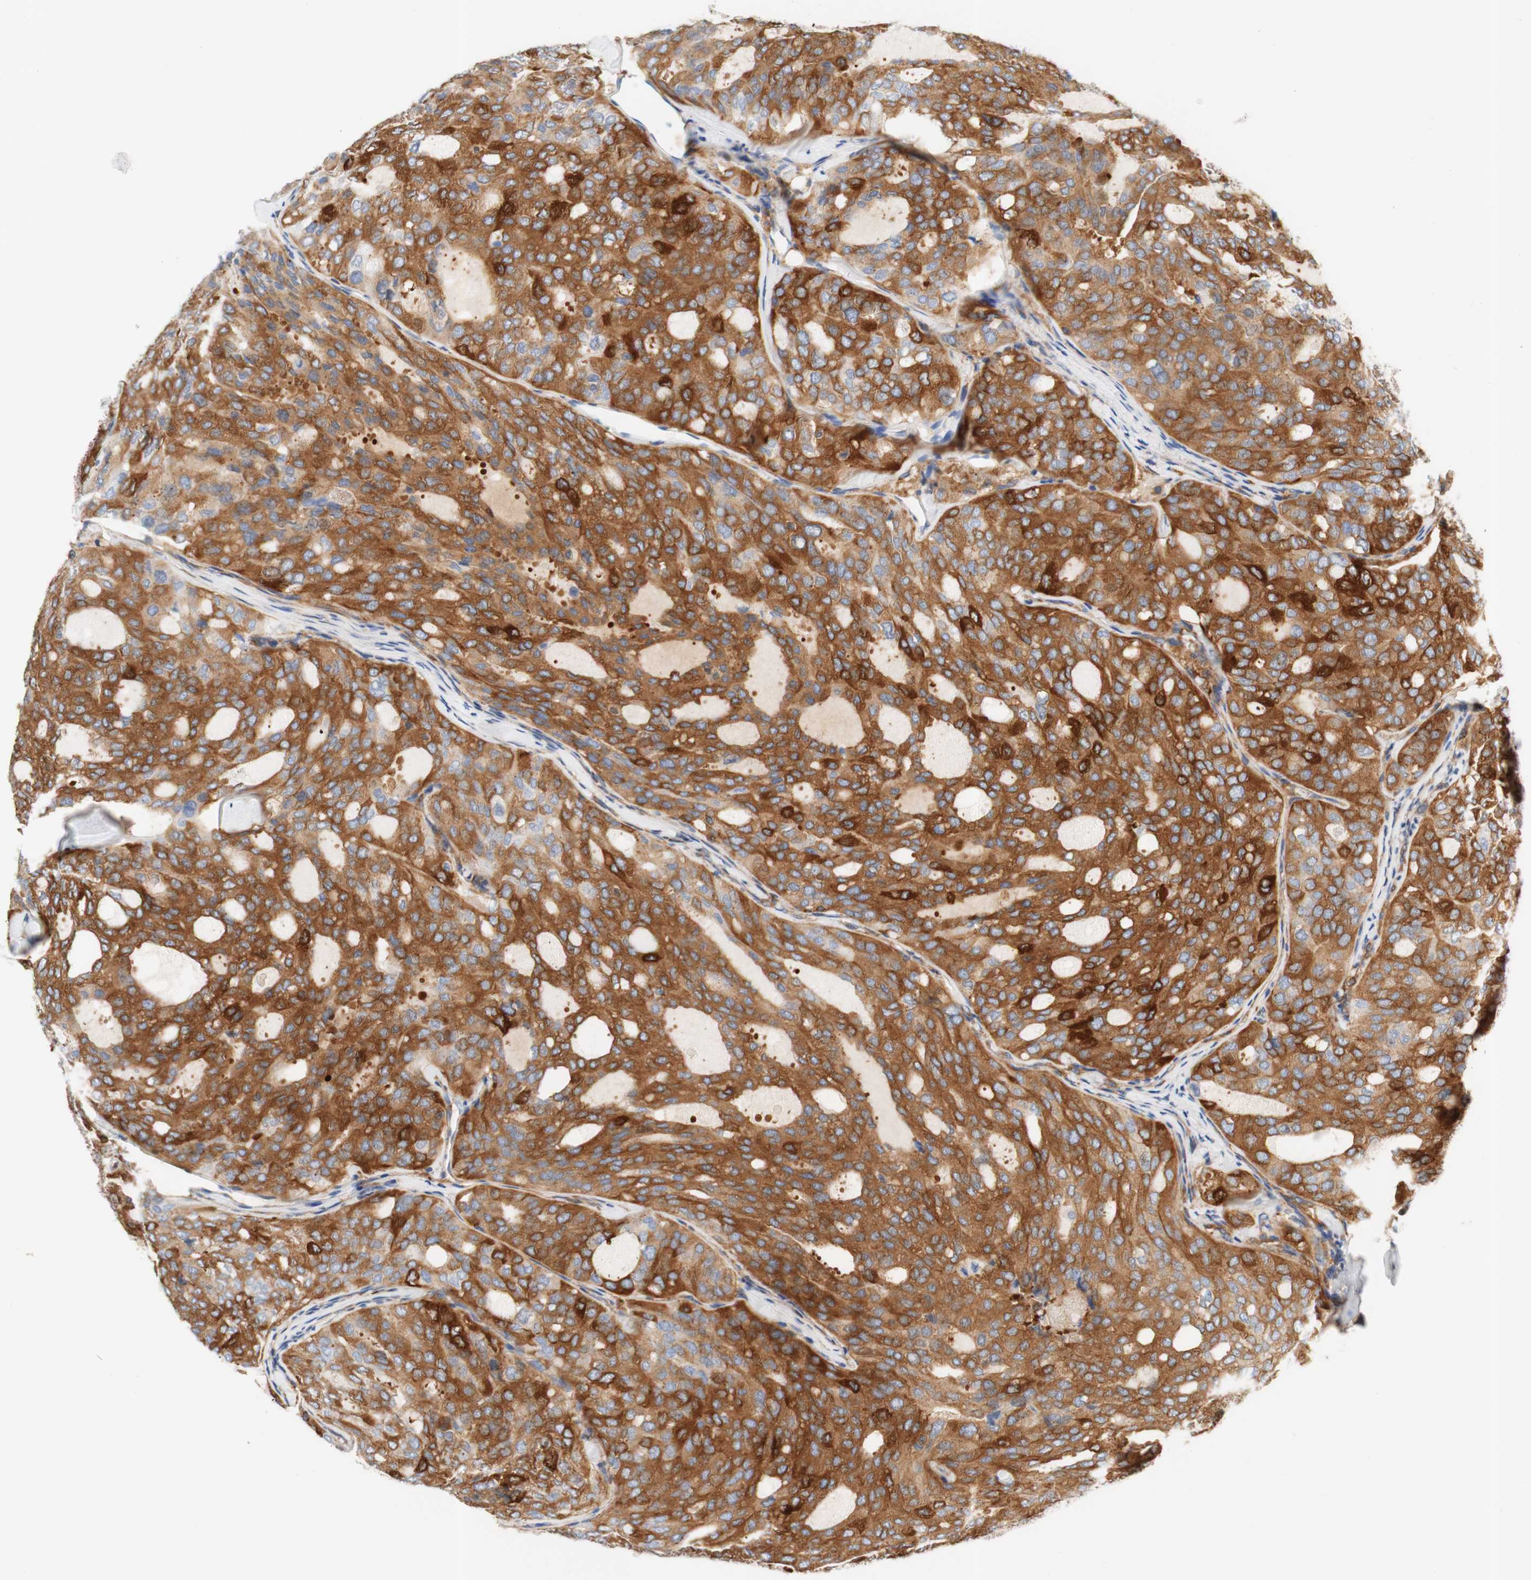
{"staining": {"intensity": "moderate", "quantity": ">75%", "location": "cytoplasmic/membranous"}, "tissue": "thyroid cancer", "cell_type": "Tumor cells", "image_type": "cancer", "snomed": [{"axis": "morphology", "description": "Follicular adenoma carcinoma, NOS"}, {"axis": "topography", "description": "Thyroid gland"}], "caption": "Thyroid cancer stained for a protein (brown) reveals moderate cytoplasmic/membranous positive expression in about >75% of tumor cells.", "gene": "STOM", "patient": {"sex": "male", "age": 75}}